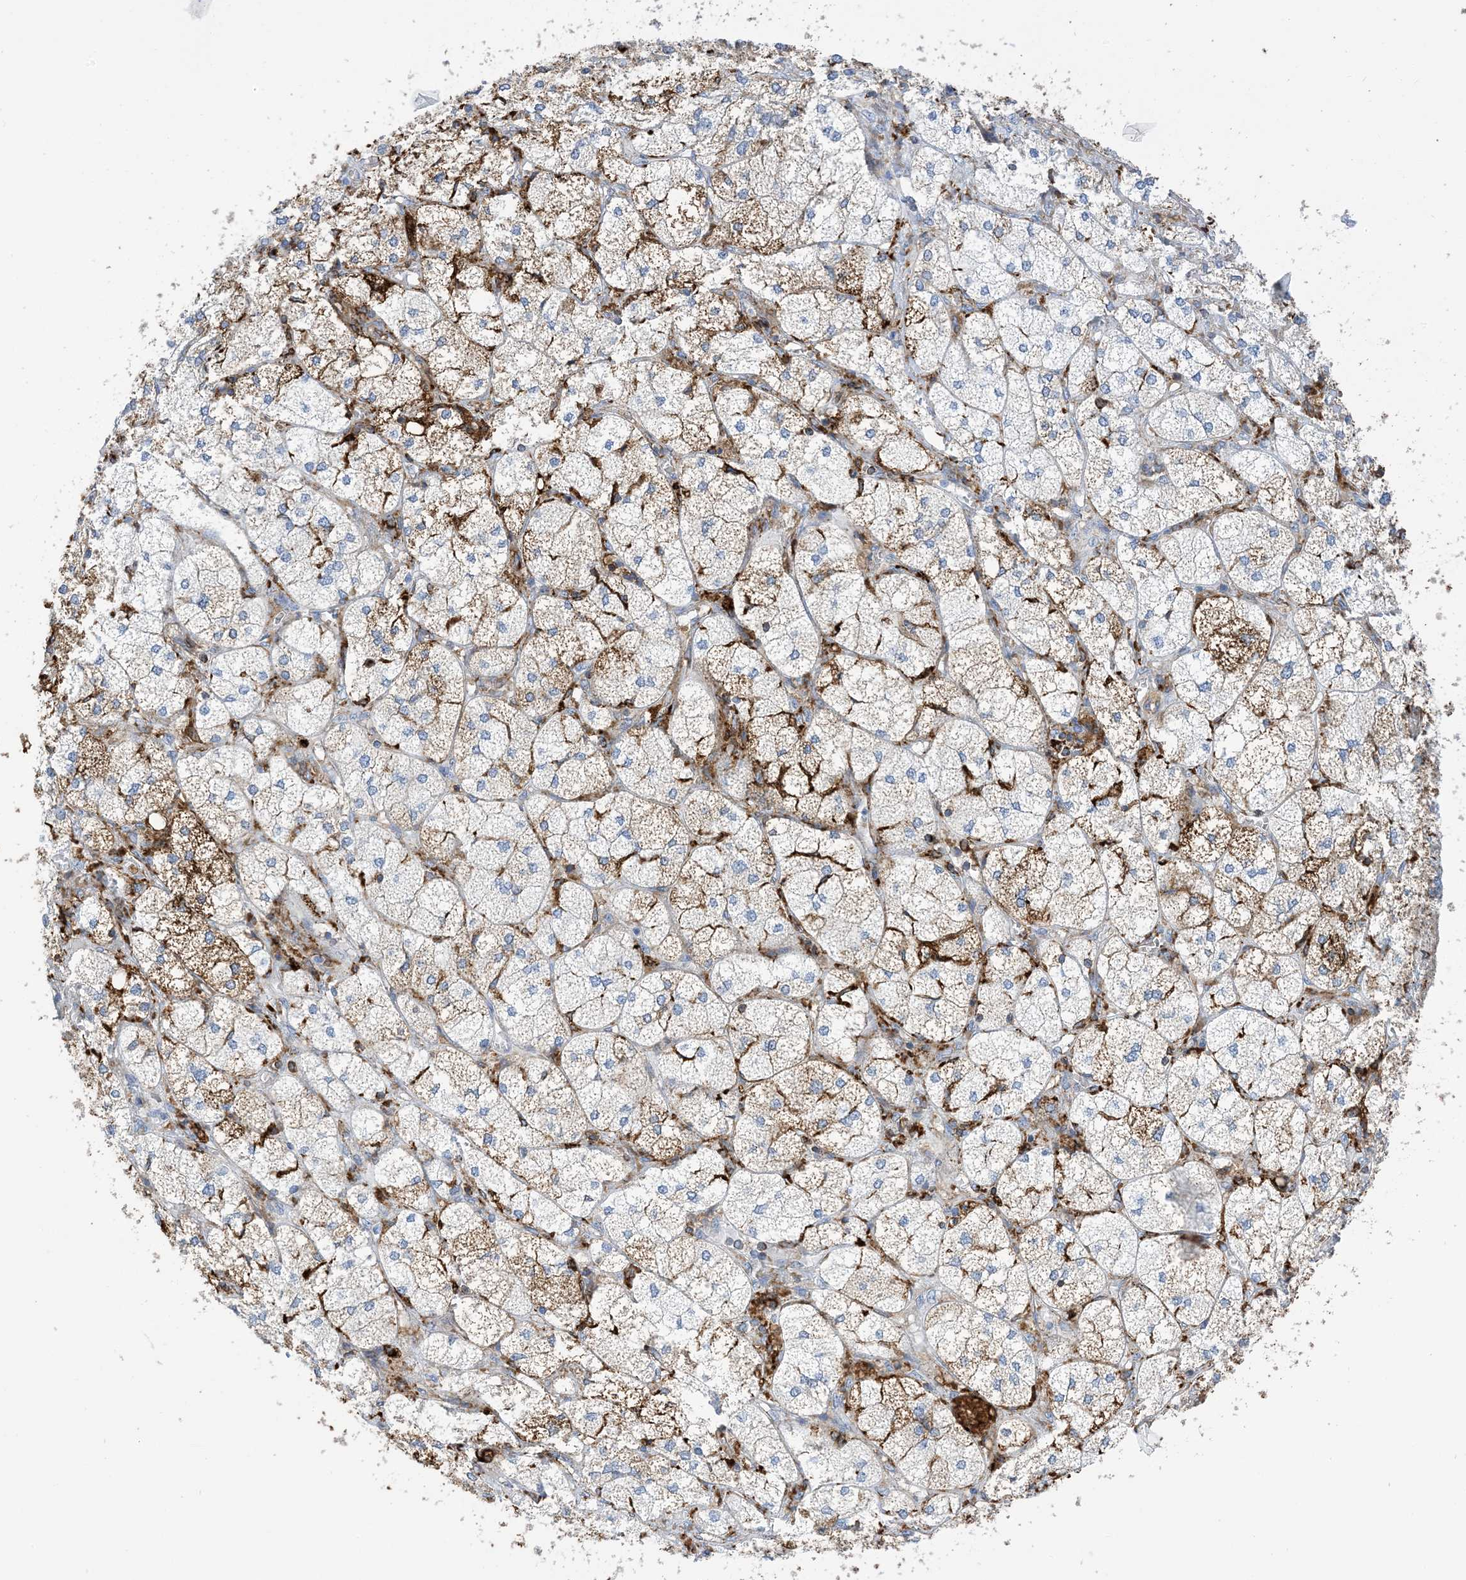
{"staining": {"intensity": "moderate", "quantity": "25%-75%", "location": "cytoplasmic/membranous"}, "tissue": "adrenal gland", "cell_type": "Glandular cells", "image_type": "normal", "snomed": [{"axis": "morphology", "description": "Normal tissue, NOS"}, {"axis": "topography", "description": "Adrenal gland"}], "caption": "Immunohistochemistry (IHC) staining of benign adrenal gland, which exhibits medium levels of moderate cytoplasmic/membranous expression in about 25%-75% of glandular cells indicating moderate cytoplasmic/membranous protein staining. The staining was performed using DAB (3,3'-diaminobenzidine) (brown) for protein detection and nuclei were counterstained in hematoxylin (blue).", "gene": "DPH3", "patient": {"sex": "female", "age": 61}}